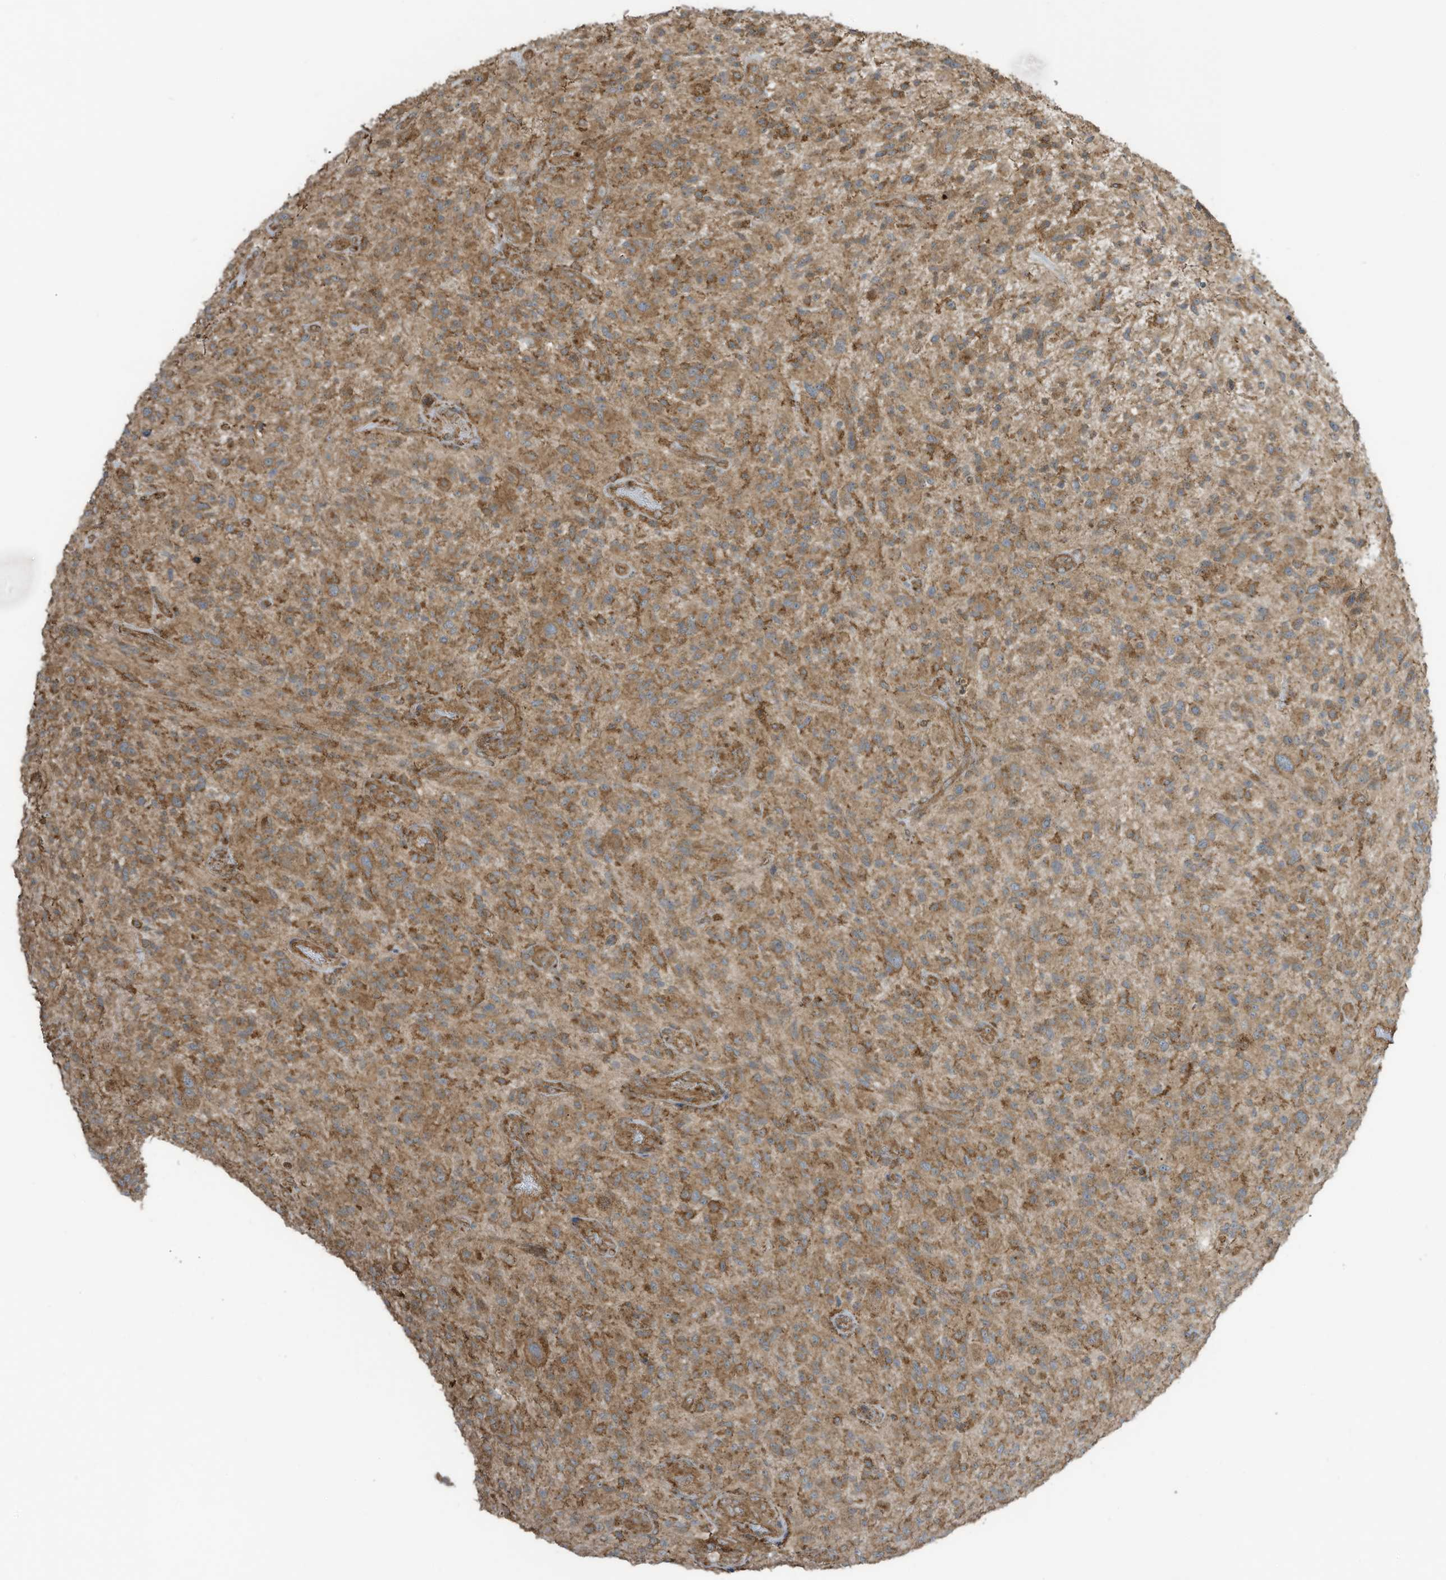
{"staining": {"intensity": "moderate", "quantity": ">75%", "location": "cytoplasmic/membranous"}, "tissue": "glioma", "cell_type": "Tumor cells", "image_type": "cancer", "snomed": [{"axis": "morphology", "description": "Glioma, malignant, High grade"}, {"axis": "topography", "description": "Brain"}], "caption": "Immunohistochemistry (IHC) (DAB) staining of human glioma demonstrates moderate cytoplasmic/membranous protein expression in about >75% of tumor cells. (DAB (3,3'-diaminobenzidine) IHC, brown staining for protein, blue staining for nuclei).", "gene": "CGAS", "patient": {"sex": "male", "age": 47}}